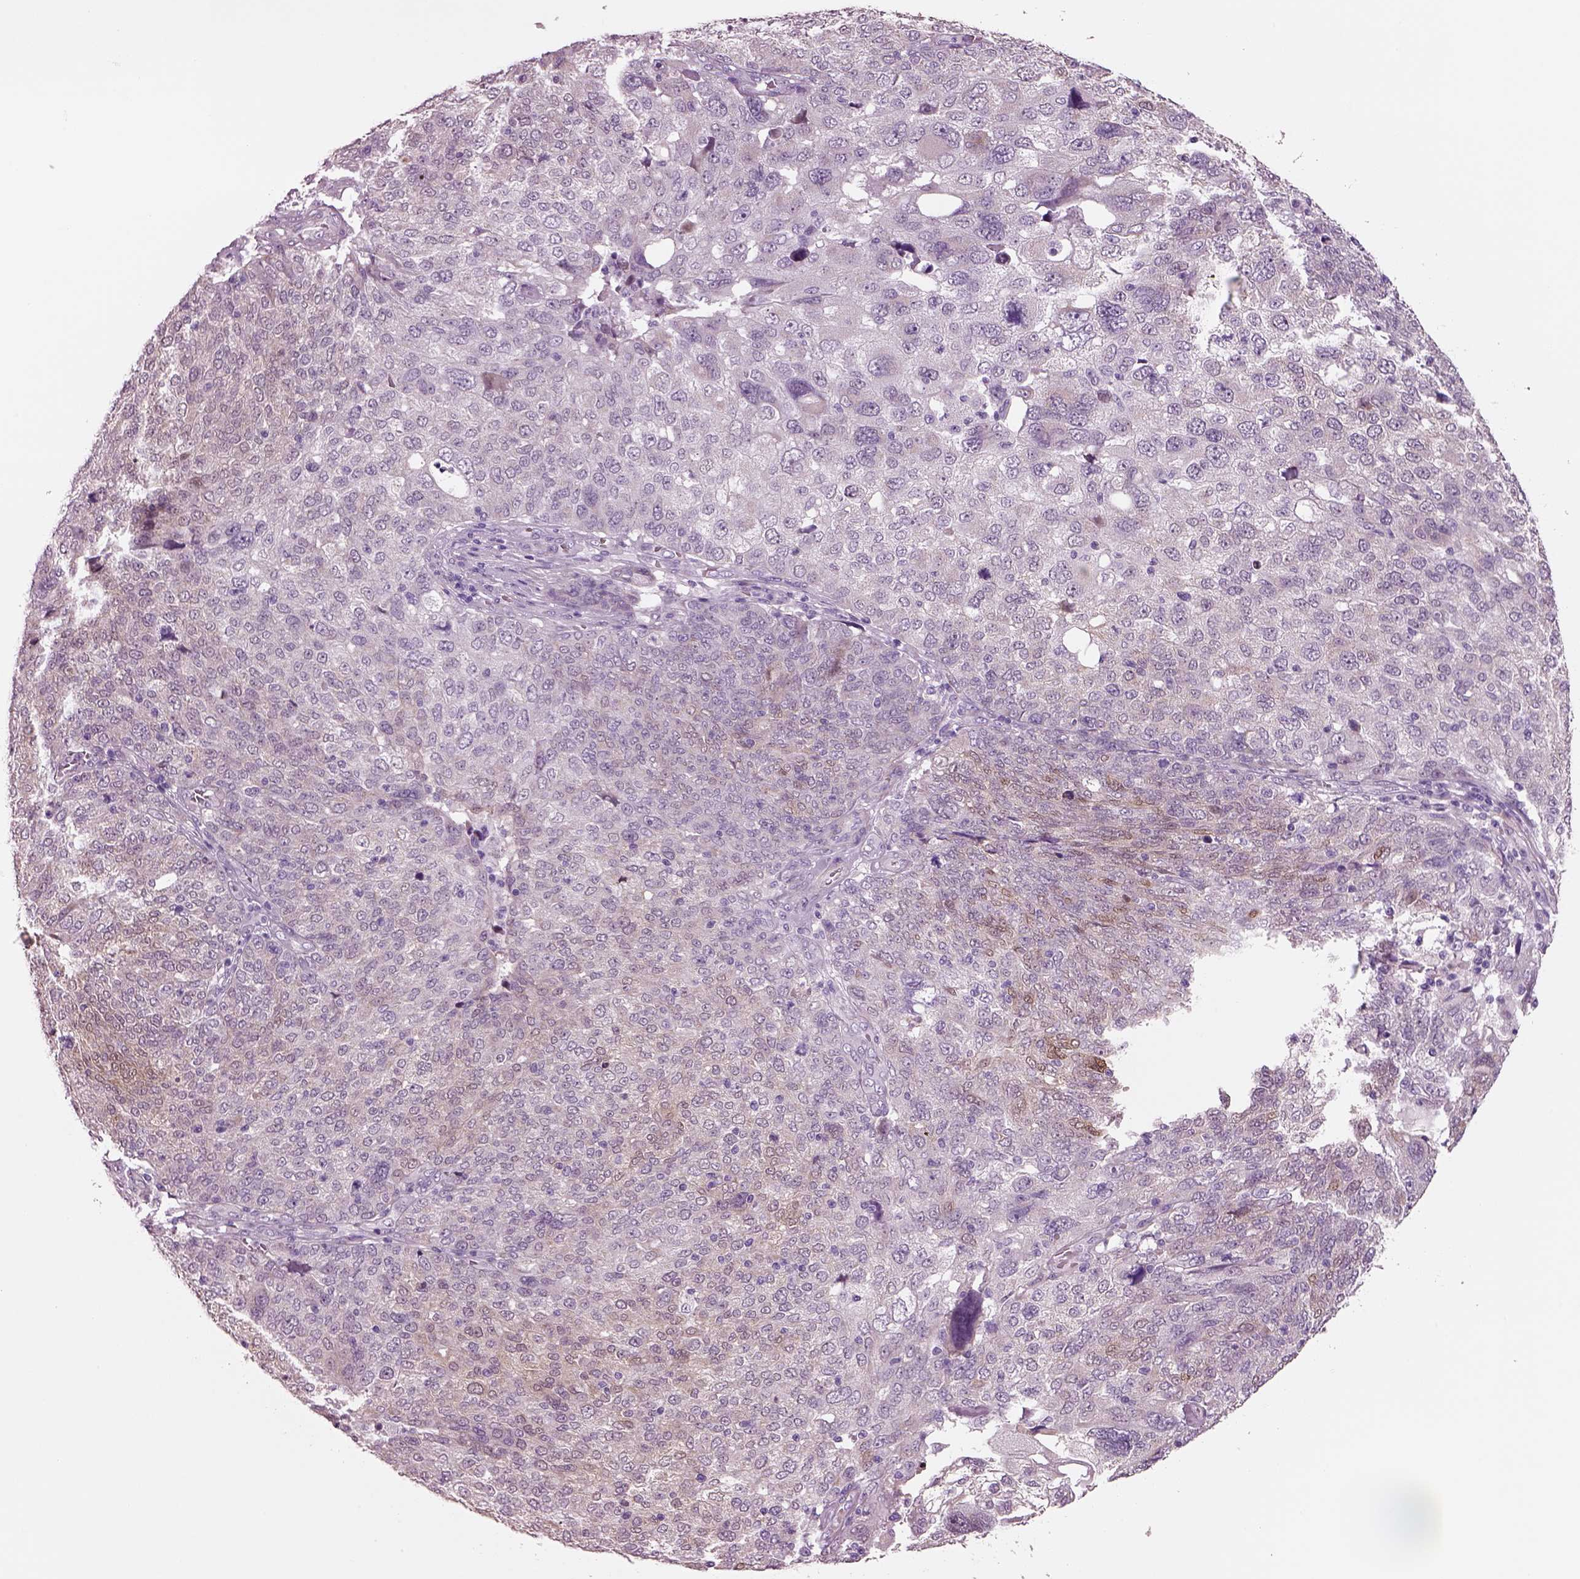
{"staining": {"intensity": "negative", "quantity": "none", "location": "none"}, "tissue": "ovarian cancer", "cell_type": "Tumor cells", "image_type": "cancer", "snomed": [{"axis": "morphology", "description": "Carcinoma, endometroid"}, {"axis": "topography", "description": "Ovary"}], "caption": "Endometroid carcinoma (ovarian) stained for a protein using IHC displays no staining tumor cells.", "gene": "SCML2", "patient": {"sex": "female", "age": 58}}